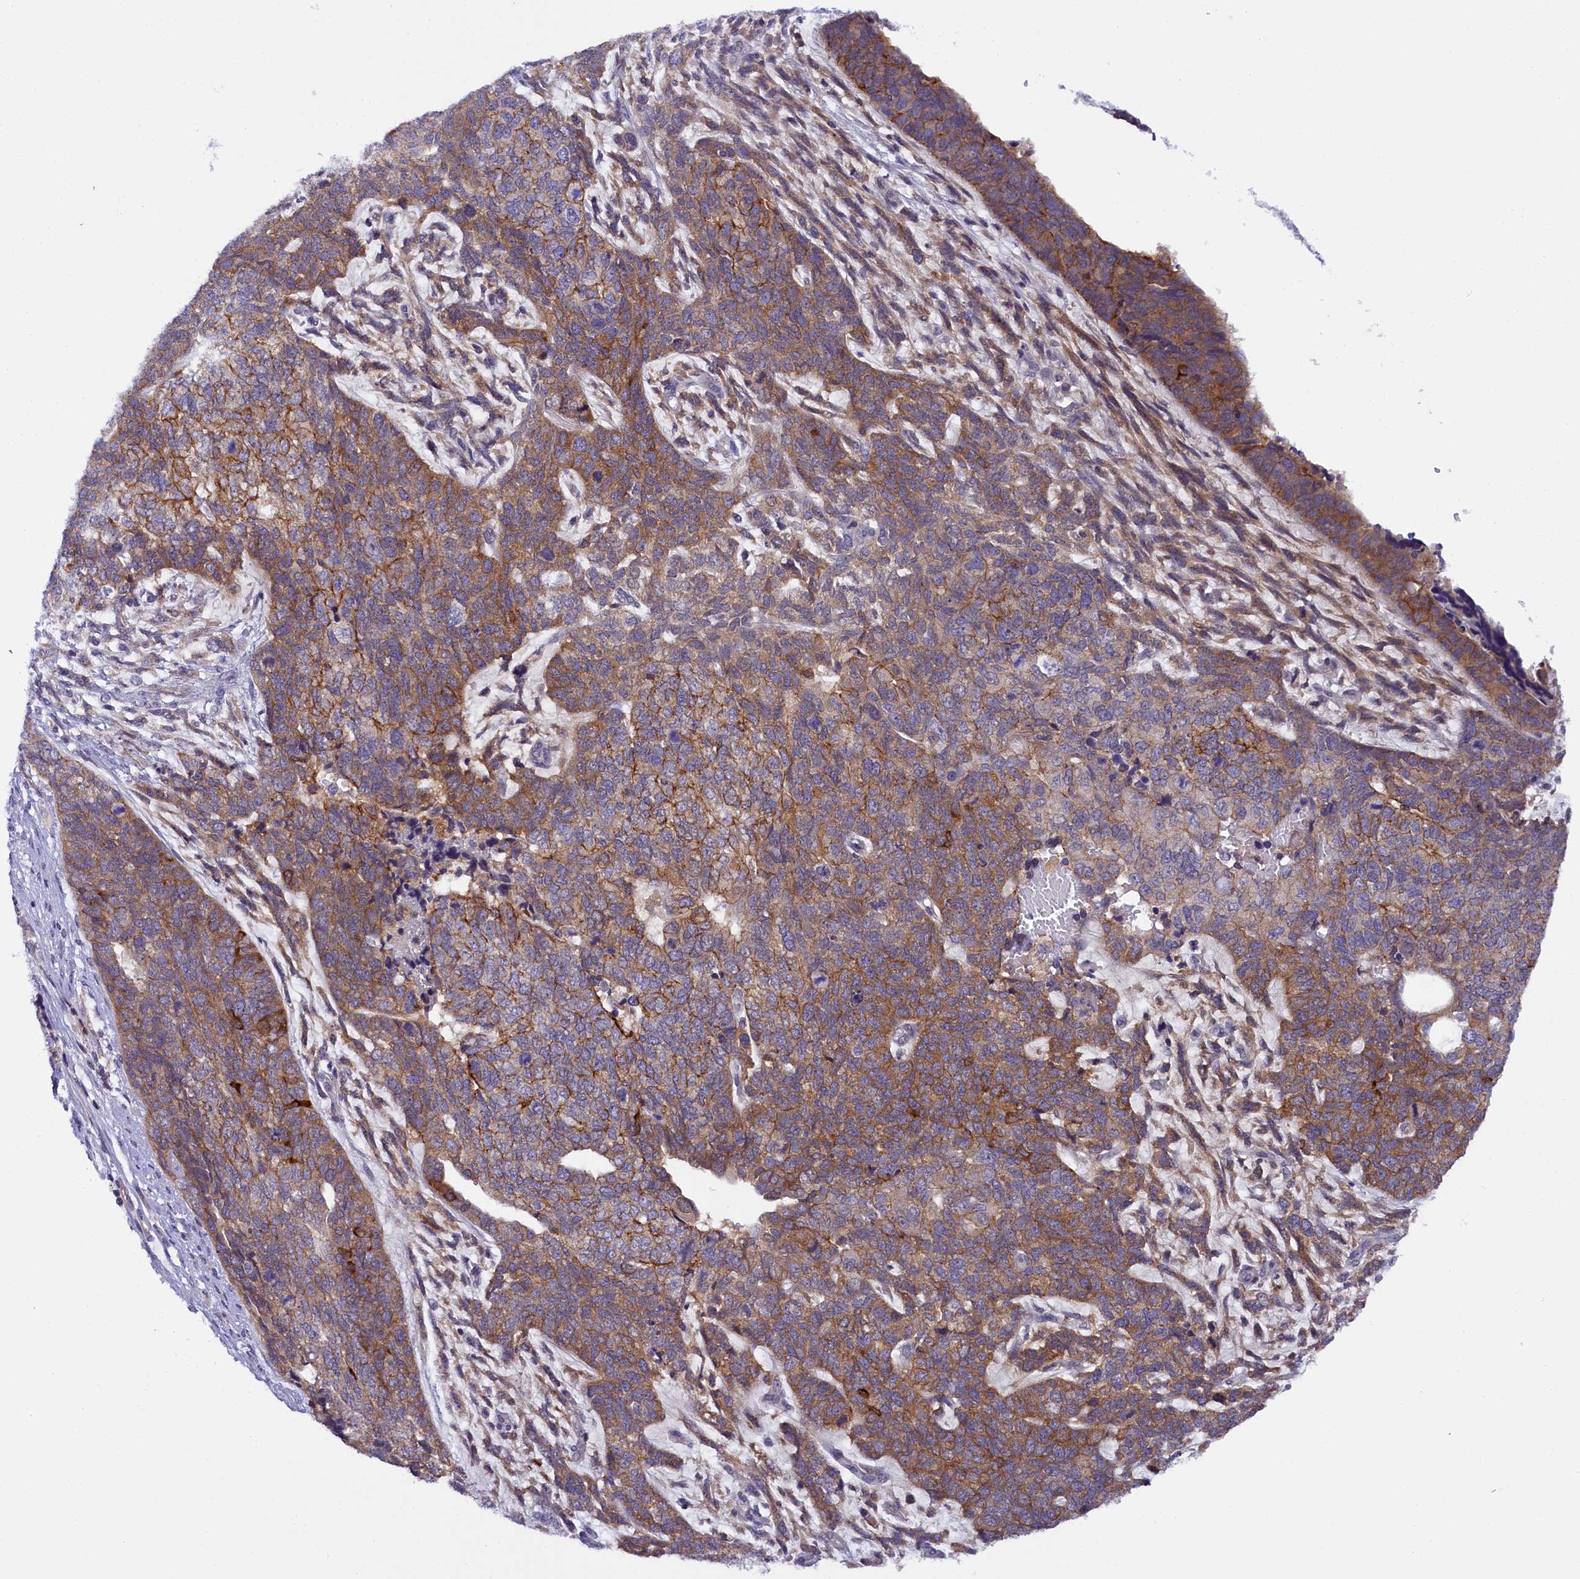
{"staining": {"intensity": "moderate", "quantity": "25%-75%", "location": "cytoplasmic/membranous"}, "tissue": "cervical cancer", "cell_type": "Tumor cells", "image_type": "cancer", "snomed": [{"axis": "morphology", "description": "Squamous cell carcinoma, NOS"}, {"axis": "topography", "description": "Cervix"}], "caption": "DAB immunohistochemical staining of cervical cancer (squamous cell carcinoma) reveals moderate cytoplasmic/membranous protein positivity in about 25%-75% of tumor cells.", "gene": "ENKD1", "patient": {"sex": "female", "age": 63}}